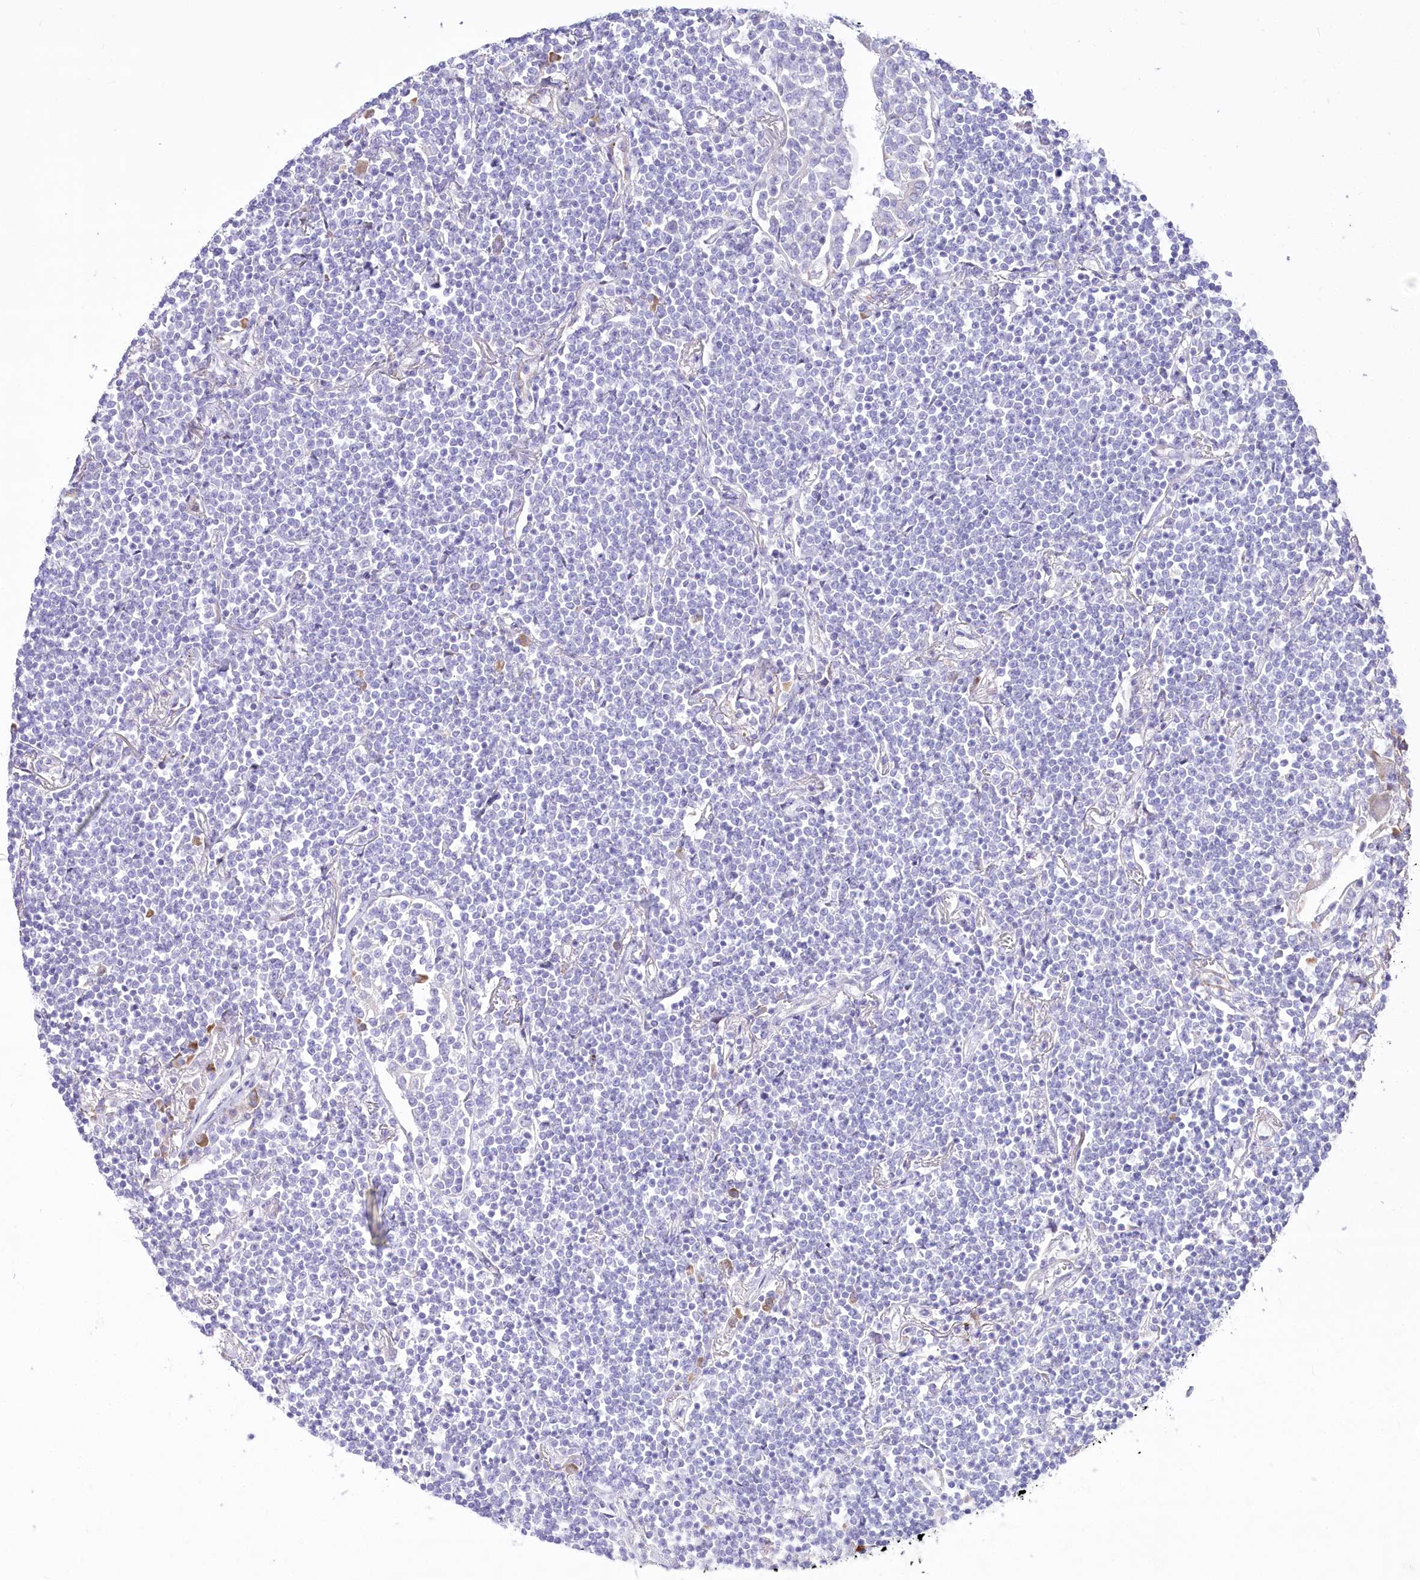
{"staining": {"intensity": "negative", "quantity": "none", "location": "none"}, "tissue": "lymphoma", "cell_type": "Tumor cells", "image_type": "cancer", "snomed": [{"axis": "morphology", "description": "Malignant lymphoma, non-Hodgkin's type, Low grade"}, {"axis": "topography", "description": "Lung"}], "caption": "Immunohistochemical staining of lymphoma demonstrates no significant positivity in tumor cells. The staining is performed using DAB (3,3'-diaminobenzidine) brown chromogen with nuclei counter-stained in using hematoxylin.", "gene": "STT3B", "patient": {"sex": "female", "age": 71}}